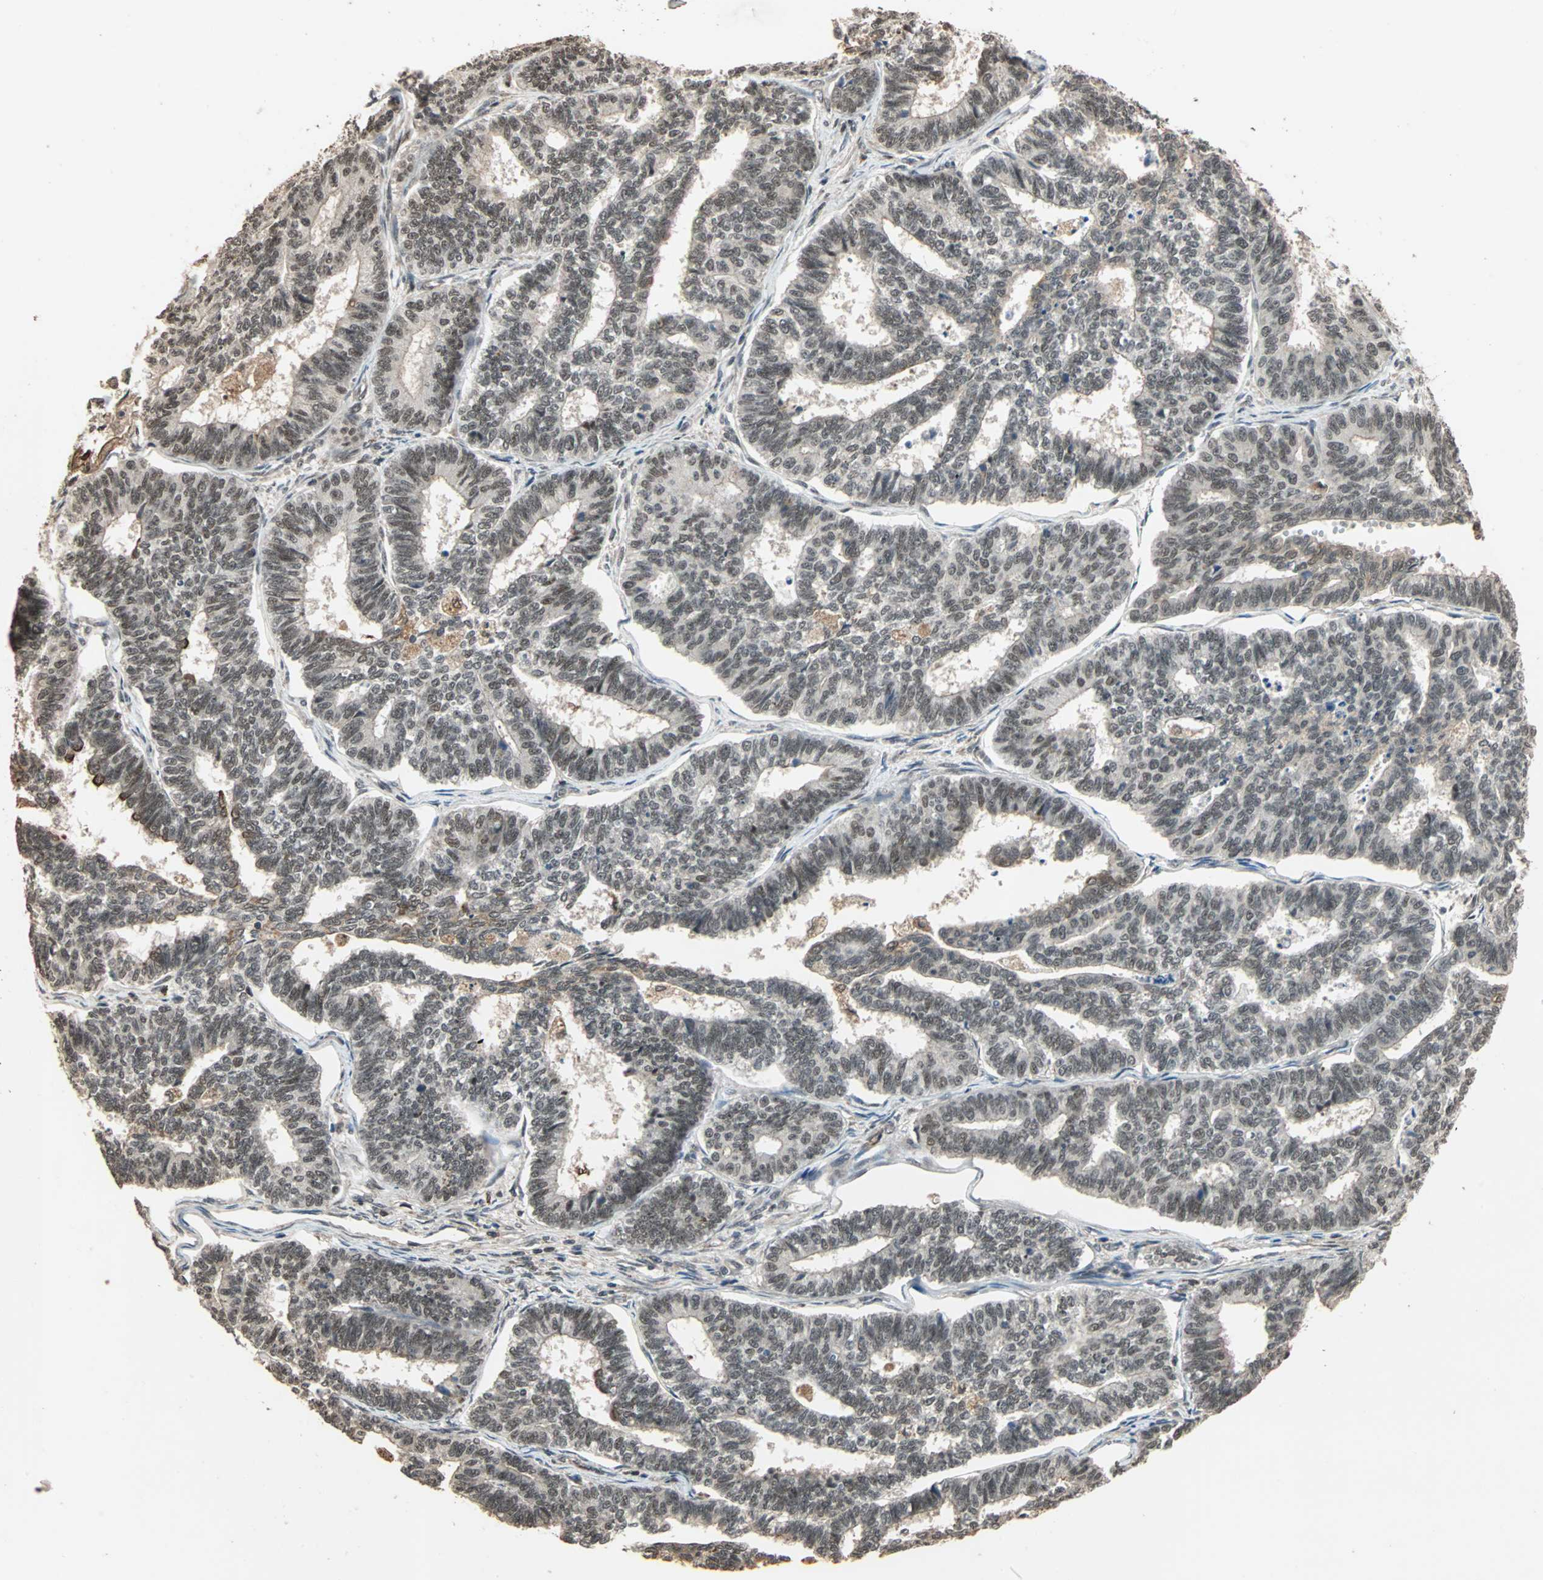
{"staining": {"intensity": "moderate", "quantity": ">75%", "location": "nuclear"}, "tissue": "endometrial cancer", "cell_type": "Tumor cells", "image_type": "cancer", "snomed": [{"axis": "morphology", "description": "Adenocarcinoma, NOS"}, {"axis": "topography", "description": "Endometrium"}], "caption": "Immunohistochemistry photomicrograph of endometrial cancer stained for a protein (brown), which shows medium levels of moderate nuclear positivity in approximately >75% of tumor cells.", "gene": "CDC5L", "patient": {"sex": "female", "age": 70}}